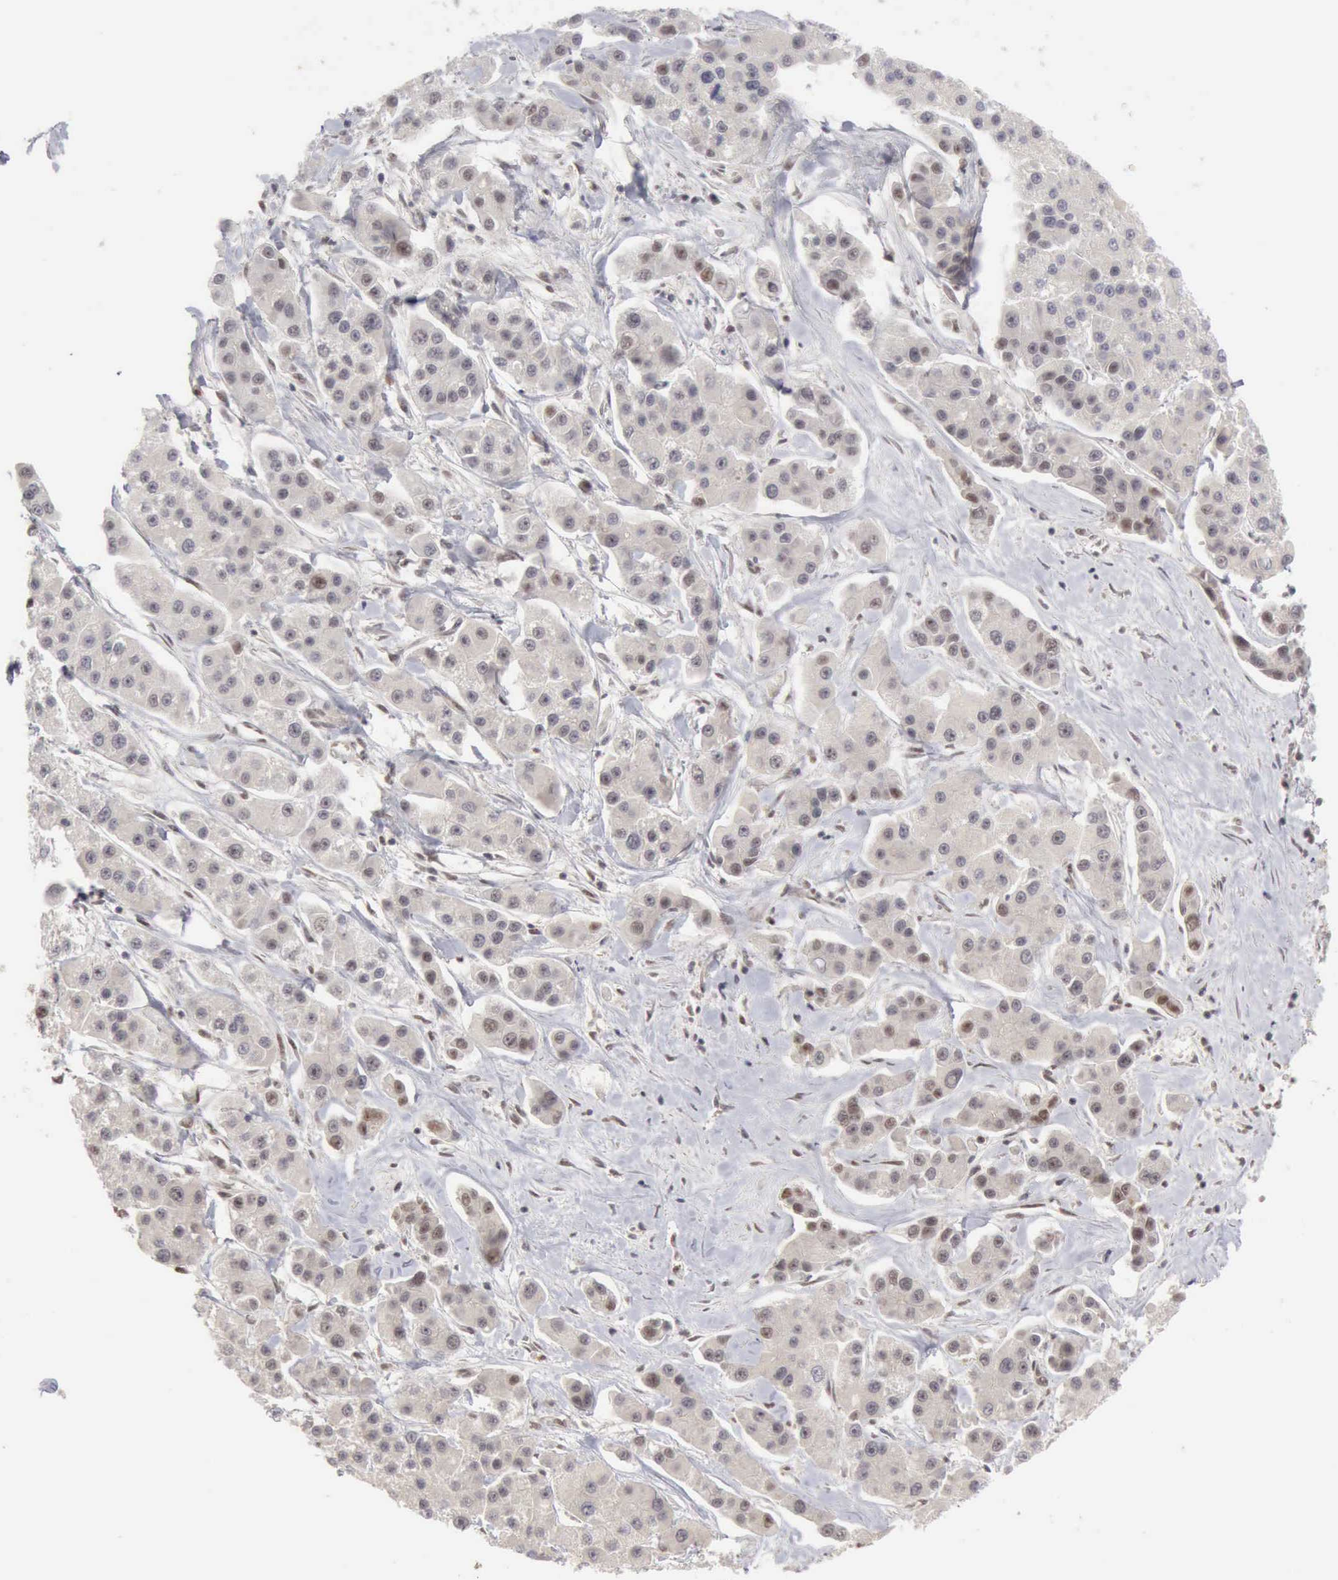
{"staining": {"intensity": "weak", "quantity": ">75%", "location": "cytoplasmic/membranous,nuclear"}, "tissue": "liver cancer", "cell_type": "Tumor cells", "image_type": "cancer", "snomed": [{"axis": "morphology", "description": "Carcinoma, Hepatocellular, NOS"}, {"axis": "topography", "description": "Liver"}], "caption": "A high-resolution micrograph shows IHC staining of hepatocellular carcinoma (liver), which shows weak cytoplasmic/membranous and nuclear positivity in about >75% of tumor cells.", "gene": "CDKN2A", "patient": {"sex": "female", "age": 85}}